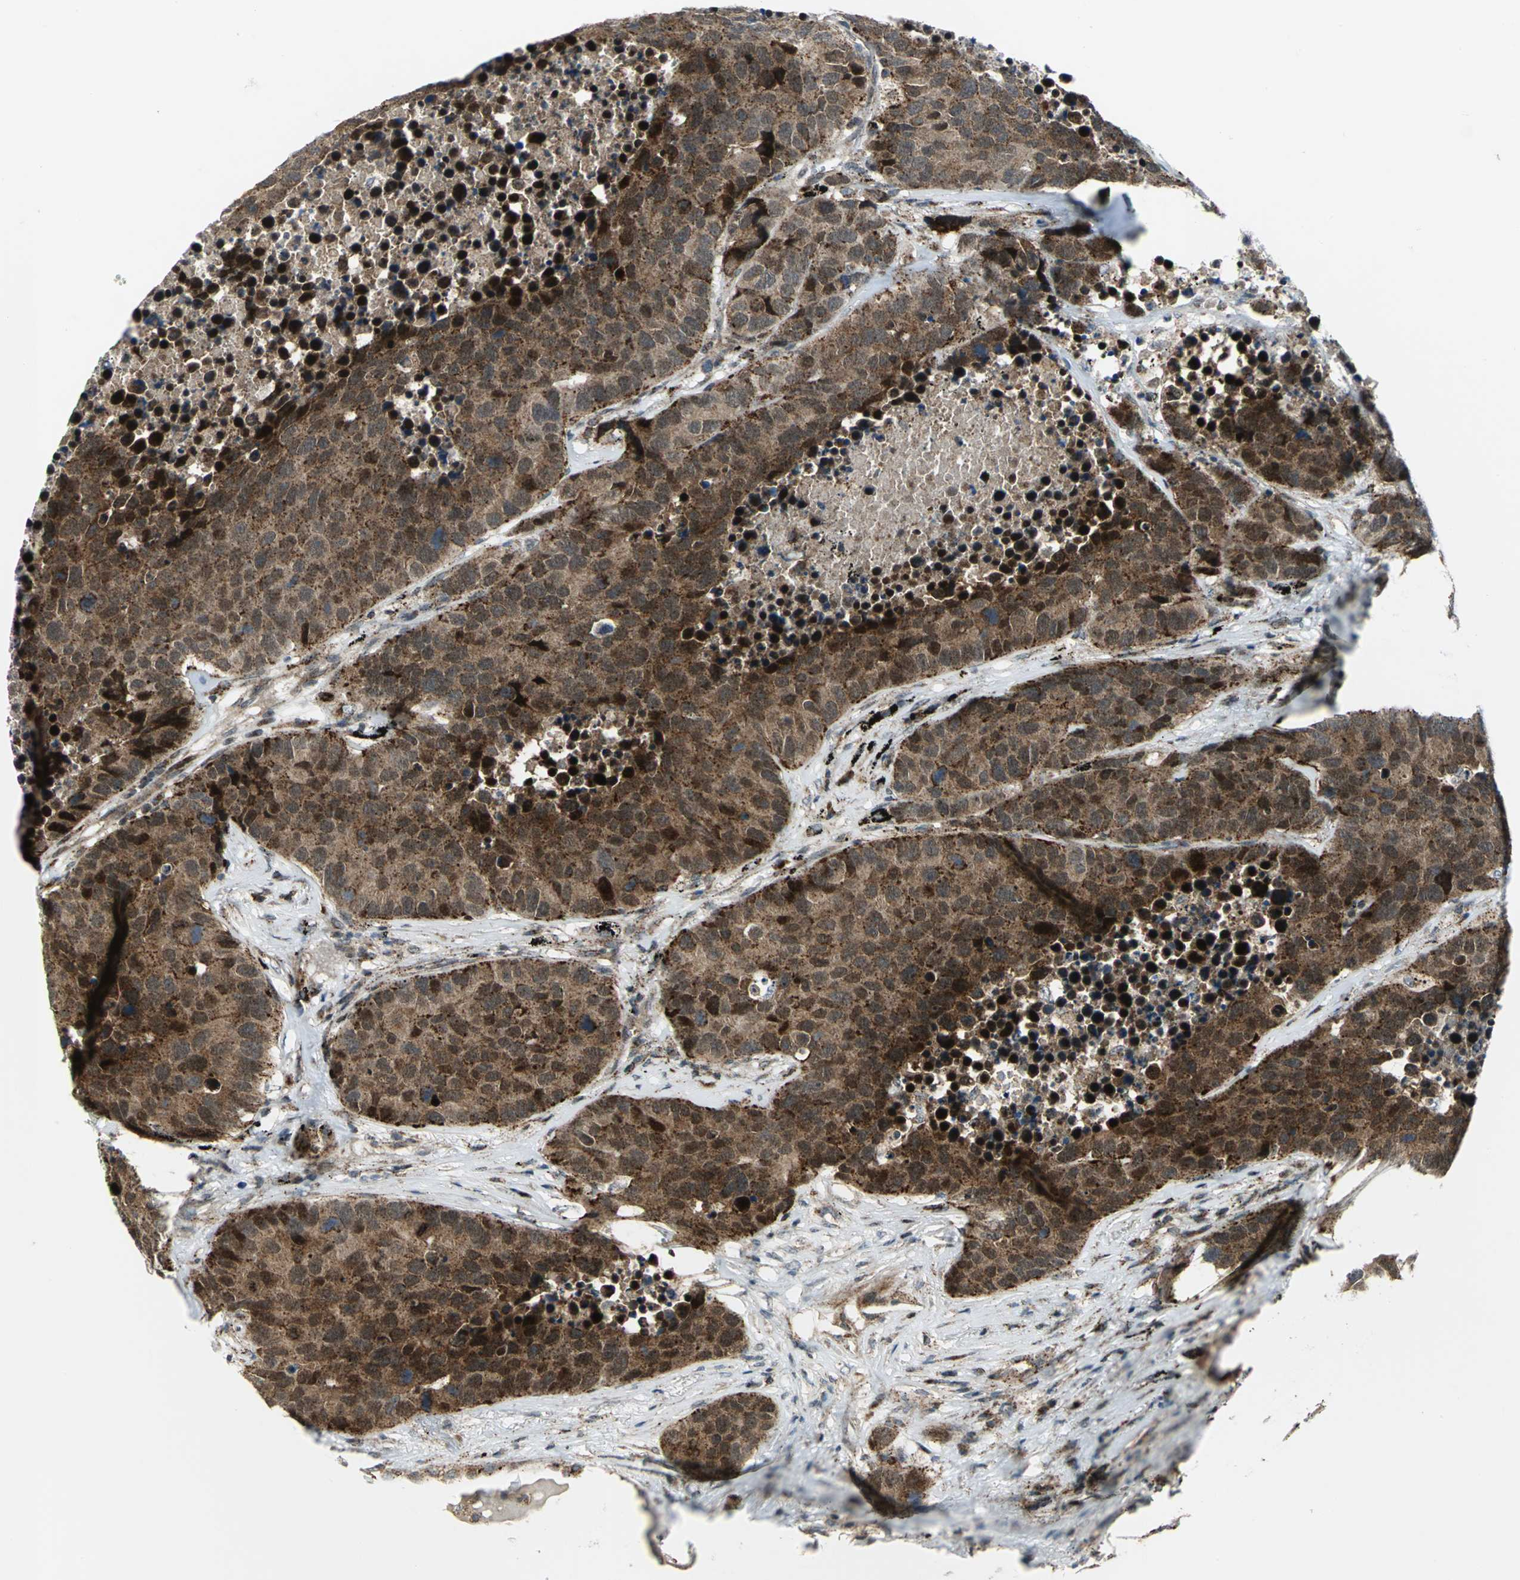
{"staining": {"intensity": "strong", "quantity": ">75%", "location": "cytoplasmic/membranous"}, "tissue": "carcinoid", "cell_type": "Tumor cells", "image_type": "cancer", "snomed": [{"axis": "morphology", "description": "Carcinoid, malignant, NOS"}, {"axis": "topography", "description": "Lung"}], "caption": "Immunohistochemical staining of carcinoid reveals high levels of strong cytoplasmic/membranous positivity in about >75% of tumor cells.", "gene": "ATP6V1A", "patient": {"sex": "male", "age": 60}}